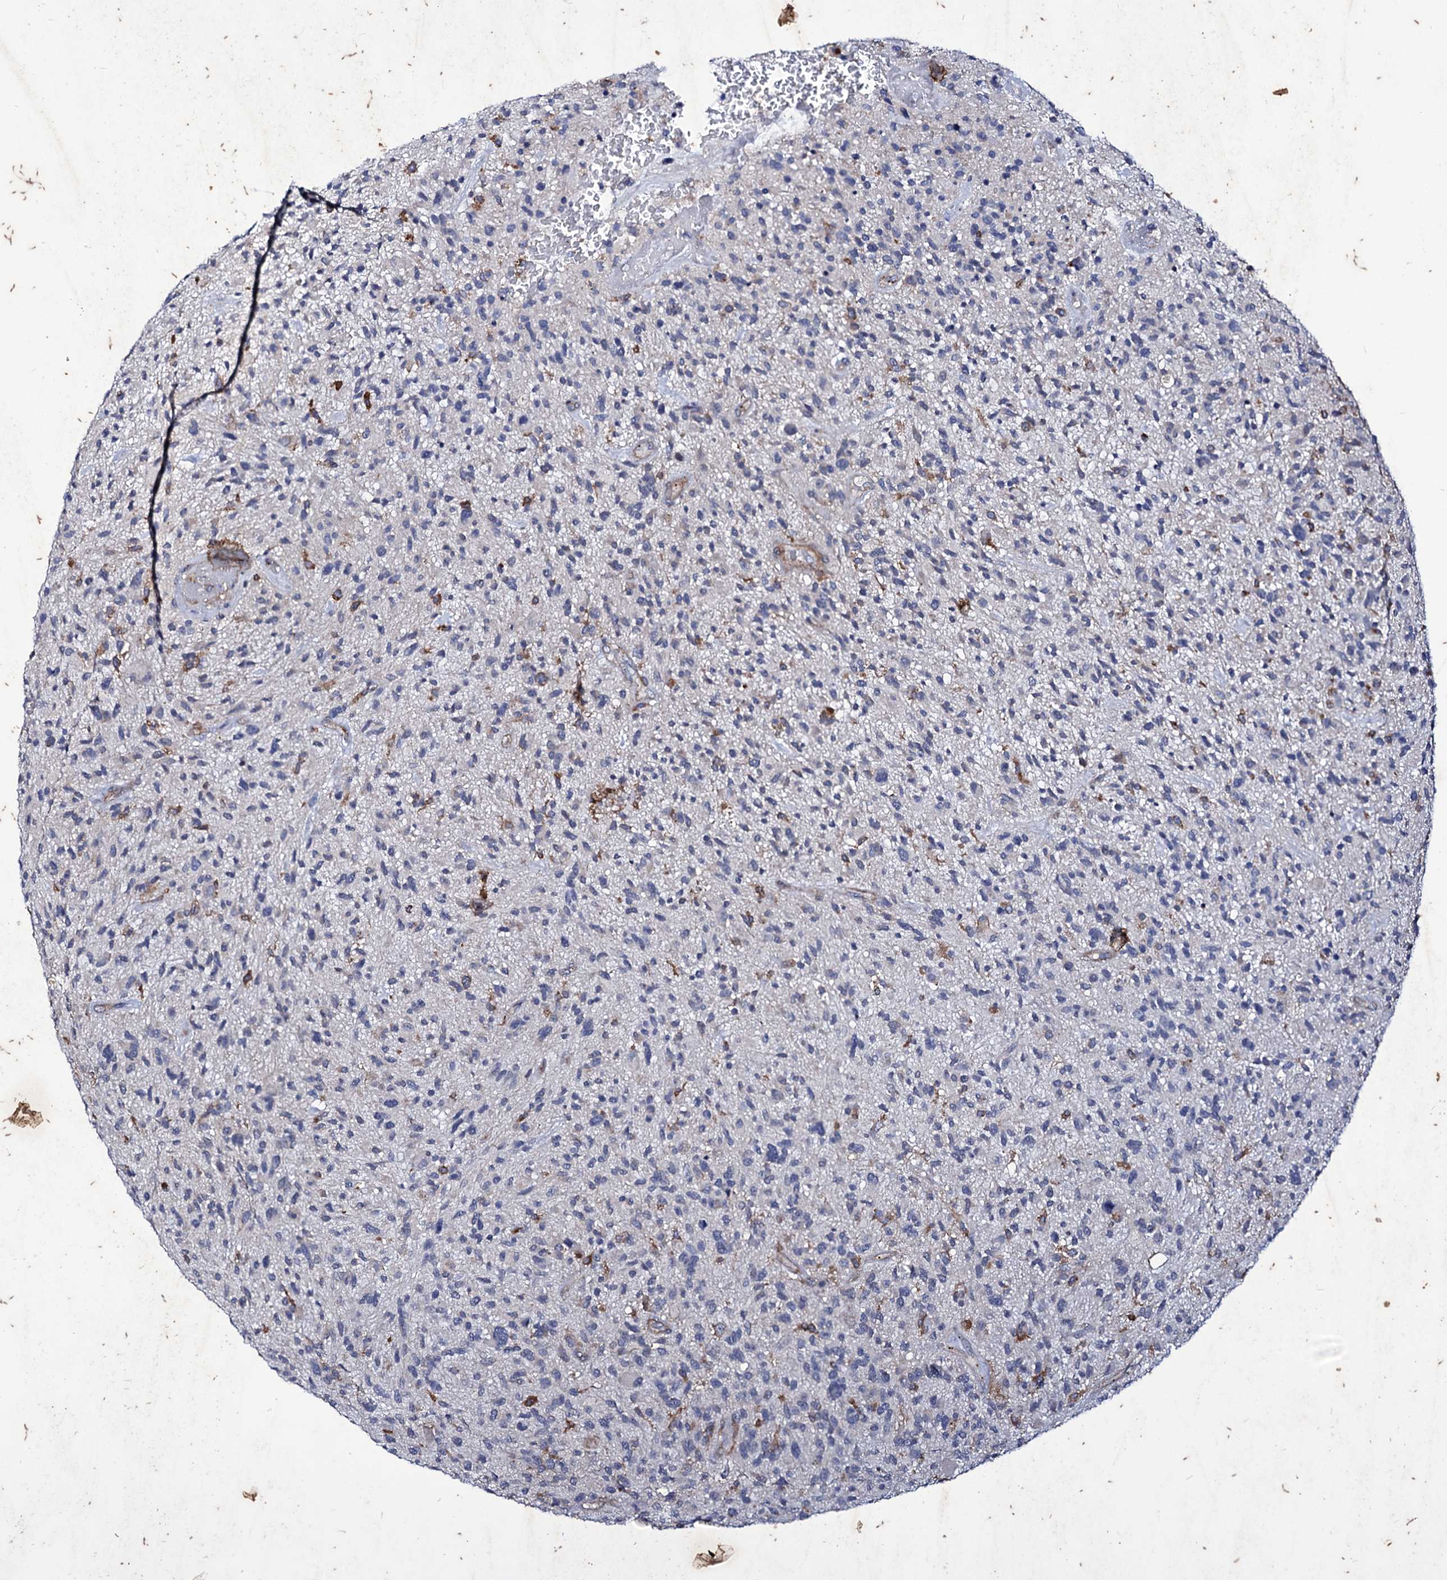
{"staining": {"intensity": "negative", "quantity": "none", "location": "none"}, "tissue": "glioma", "cell_type": "Tumor cells", "image_type": "cancer", "snomed": [{"axis": "morphology", "description": "Glioma, malignant, High grade"}, {"axis": "topography", "description": "Brain"}], "caption": "Tumor cells show no significant protein expression in malignant high-grade glioma.", "gene": "AXL", "patient": {"sex": "male", "age": 47}}